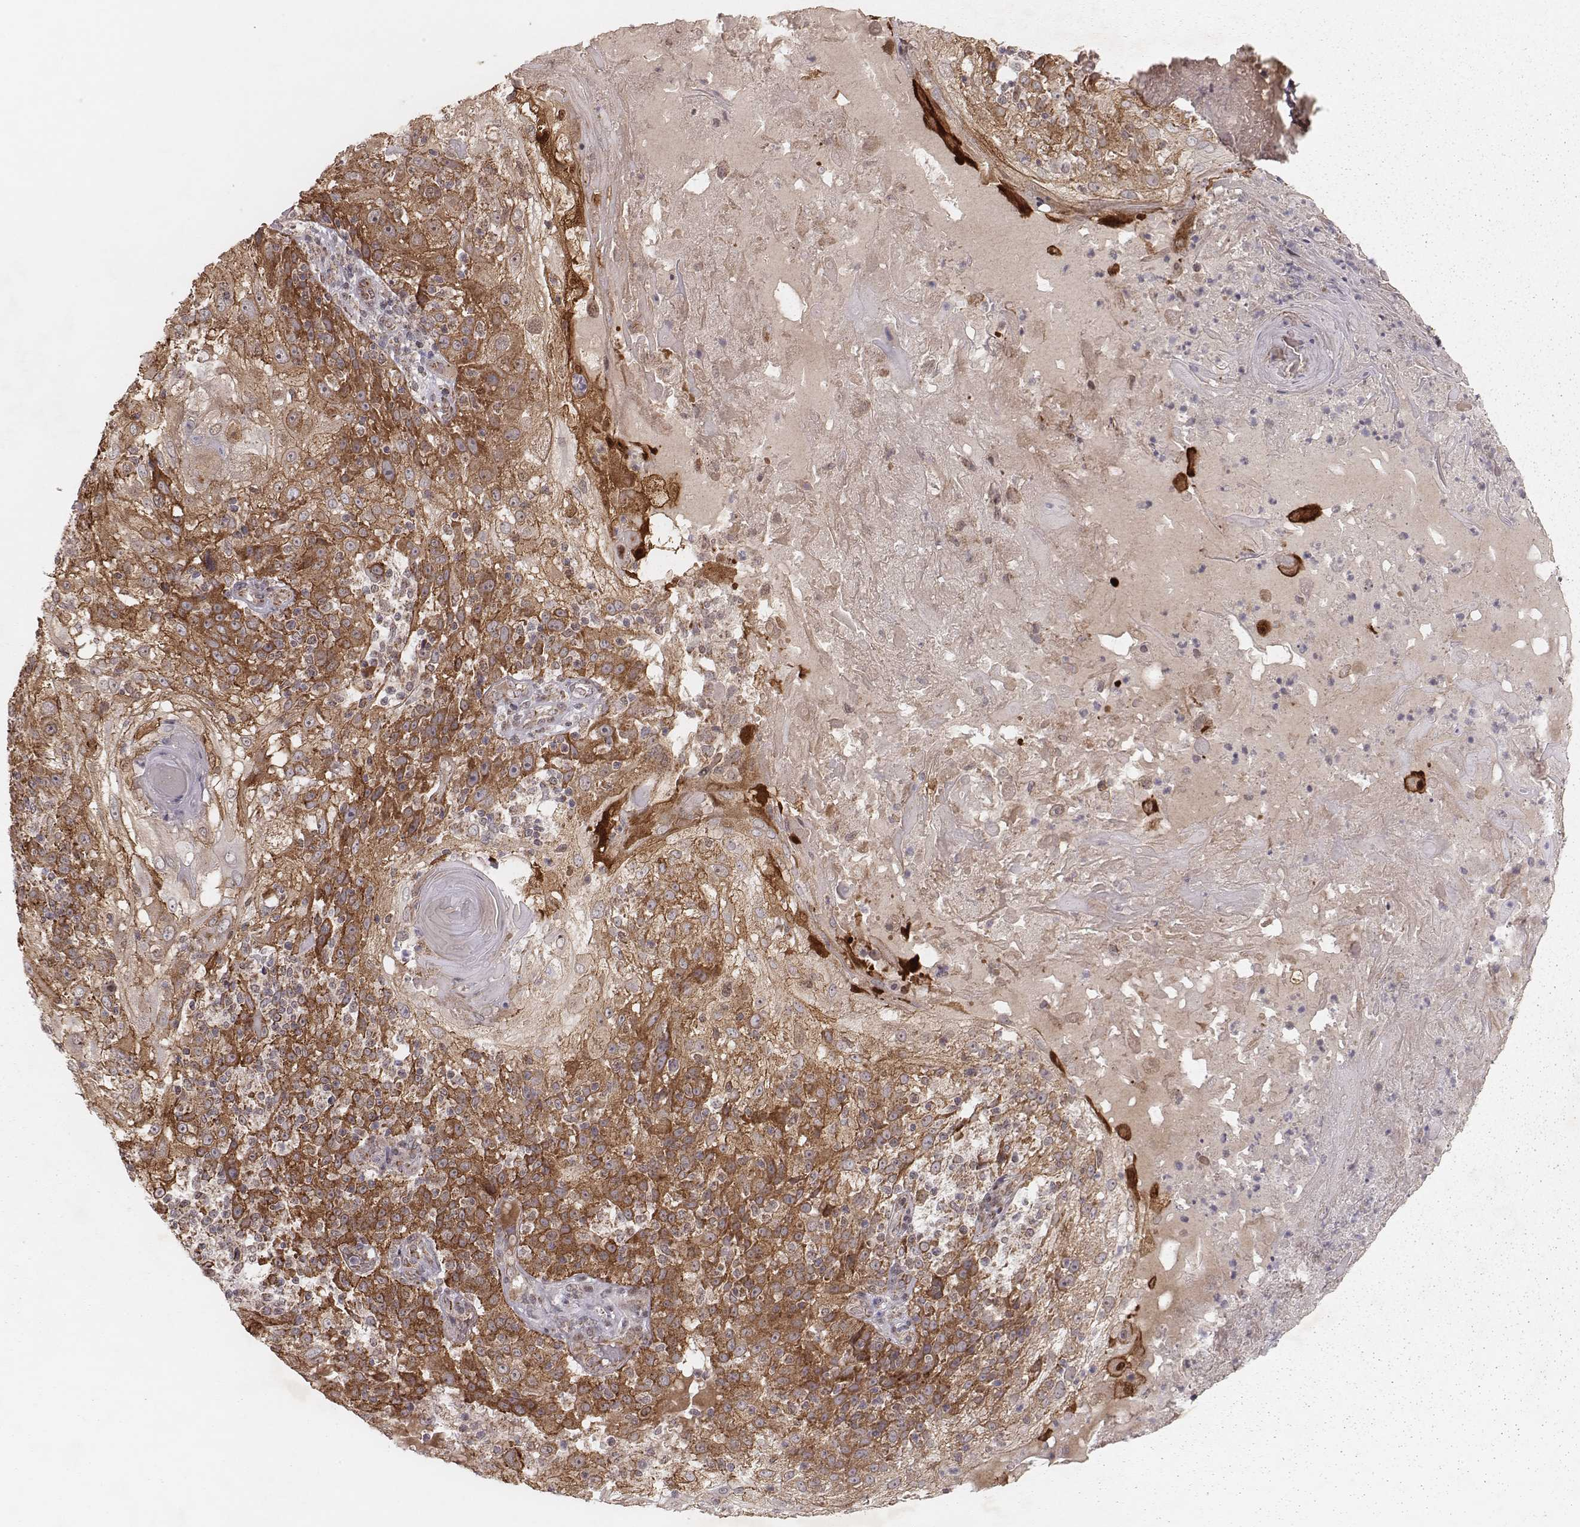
{"staining": {"intensity": "moderate", "quantity": ">75%", "location": "cytoplasmic/membranous"}, "tissue": "skin cancer", "cell_type": "Tumor cells", "image_type": "cancer", "snomed": [{"axis": "morphology", "description": "Normal tissue, NOS"}, {"axis": "morphology", "description": "Squamous cell carcinoma, NOS"}, {"axis": "topography", "description": "Skin"}], "caption": "Brown immunohistochemical staining in skin squamous cell carcinoma demonstrates moderate cytoplasmic/membranous expression in approximately >75% of tumor cells.", "gene": "NDUFA7", "patient": {"sex": "female", "age": 83}}